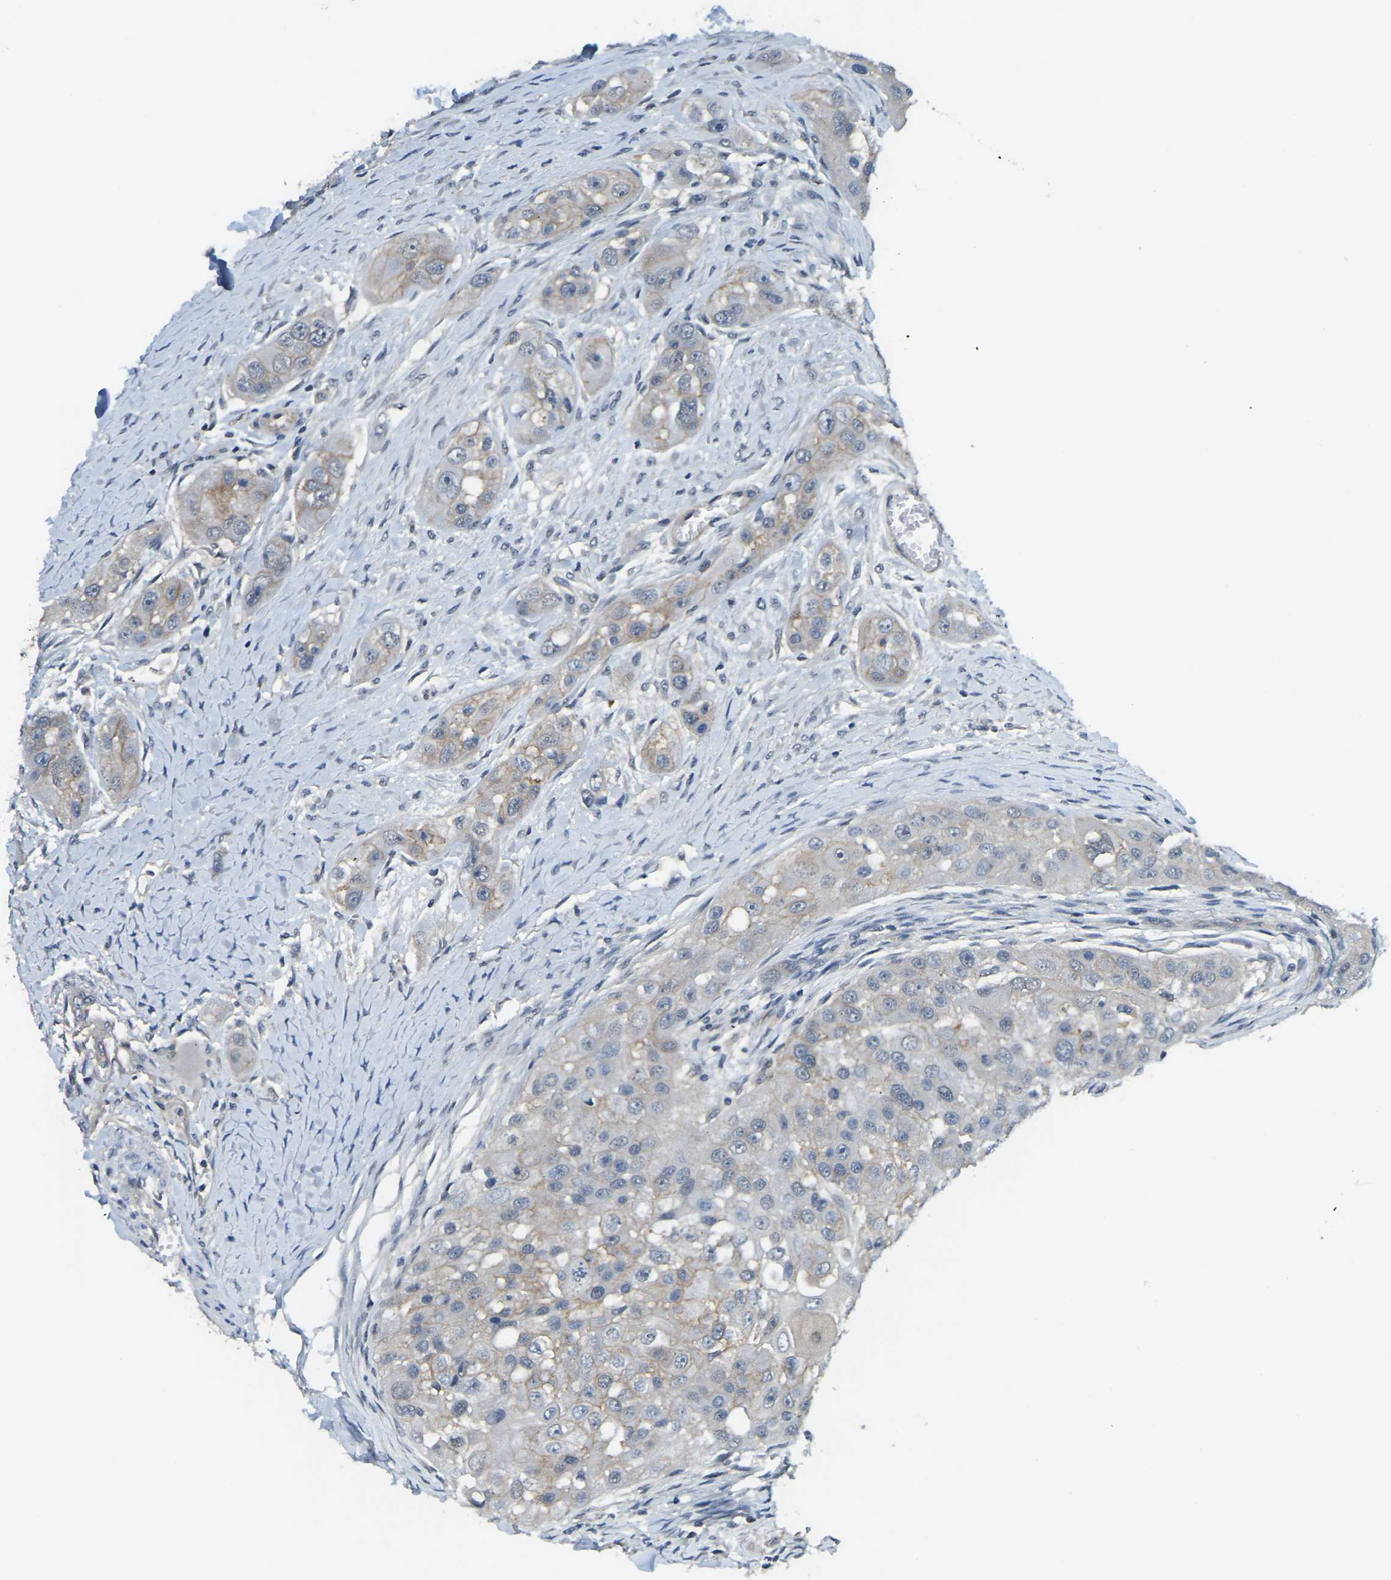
{"staining": {"intensity": "weak", "quantity": "<25%", "location": "cytoplasmic/membranous"}, "tissue": "head and neck cancer", "cell_type": "Tumor cells", "image_type": "cancer", "snomed": [{"axis": "morphology", "description": "Normal tissue, NOS"}, {"axis": "morphology", "description": "Squamous cell carcinoma, NOS"}, {"axis": "topography", "description": "Skeletal muscle"}, {"axis": "topography", "description": "Head-Neck"}], "caption": "IHC photomicrograph of squamous cell carcinoma (head and neck) stained for a protein (brown), which reveals no staining in tumor cells.", "gene": "AHNAK", "patient": {"sex": "male", "age": 51}}